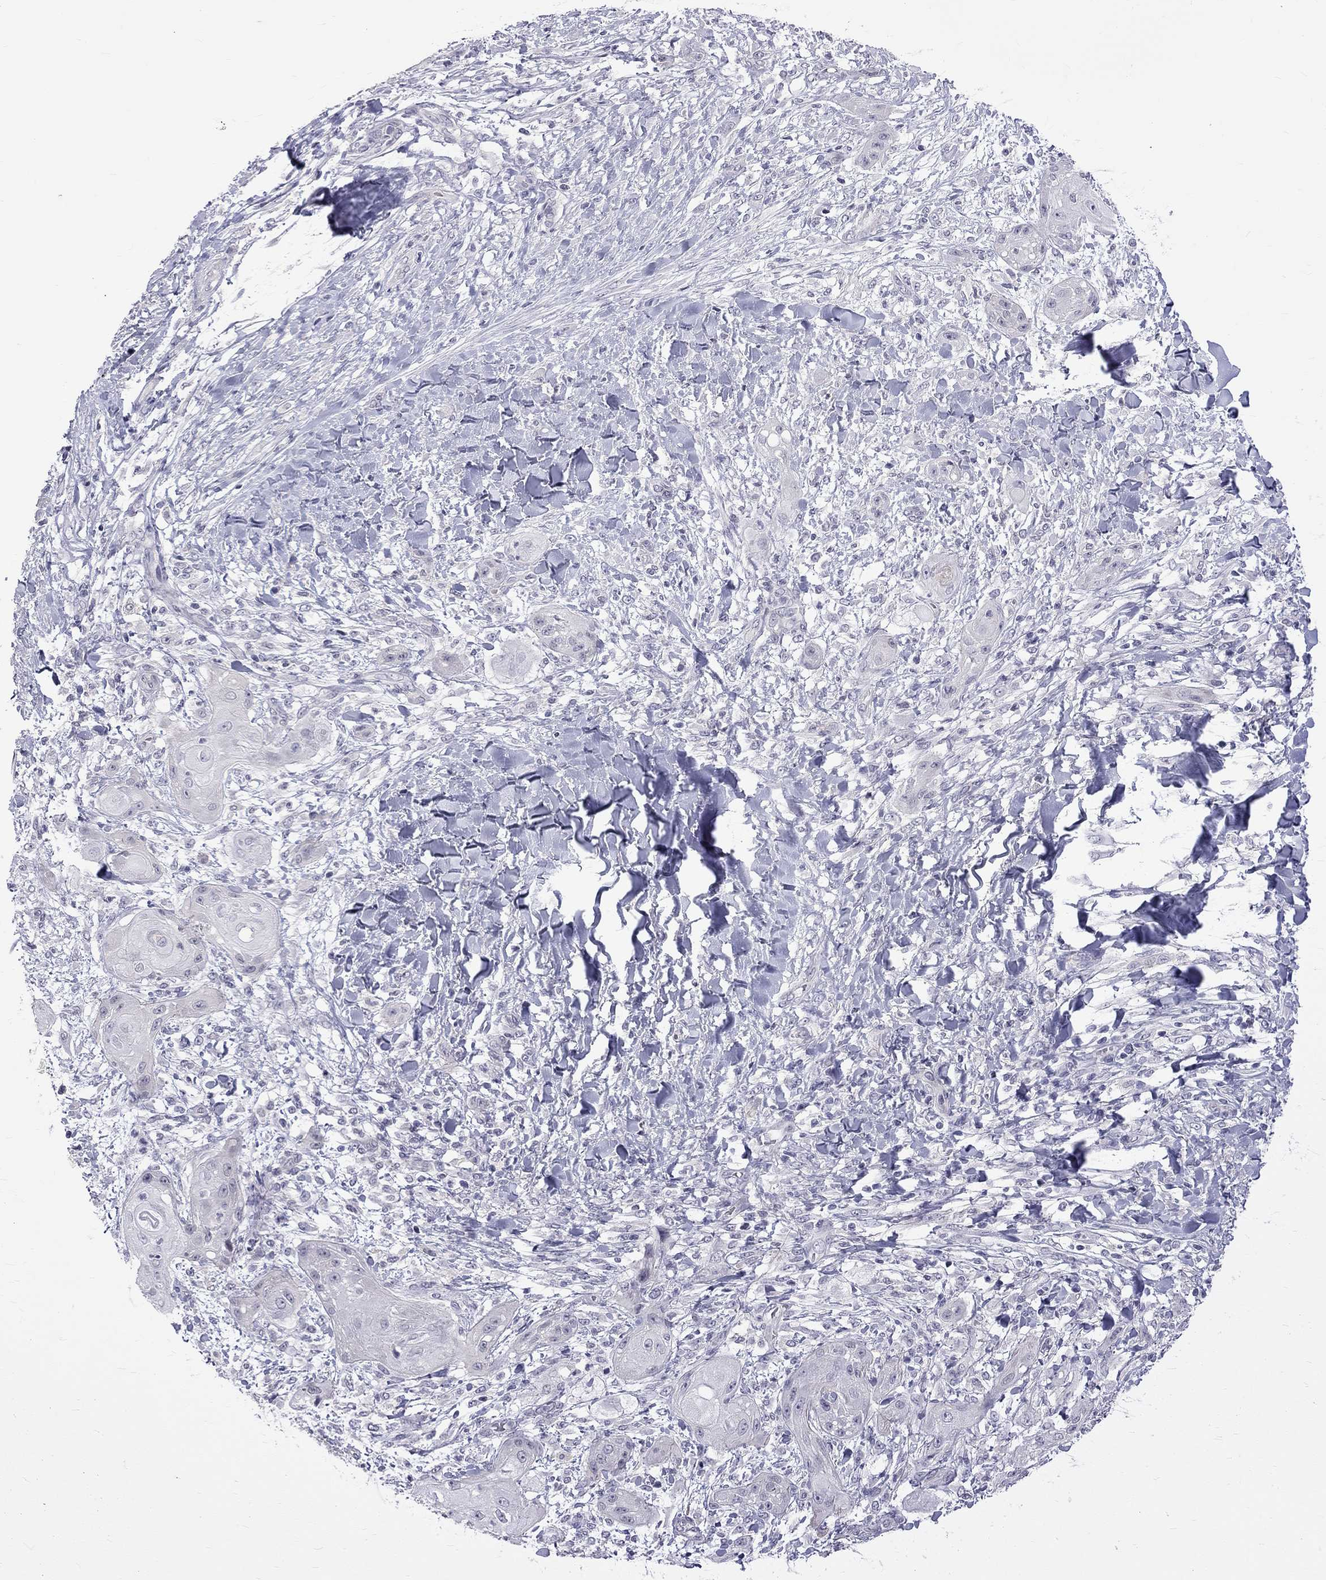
{"staining": {"intensity": "negative", "quantity": "none", "location": "none"}, "tissue": "skin cancer", "cell_type": "Tumor cells", "image_type": "cancer", "snomed": [{"axis": "morphology", "description": "Squamous cell carcinoma, NOS"}, {"axis": "topography", "description": "Skin"}], "caption": "IHC image of human skin cancer stained for a protein (brown), which demonstrates no expression in tumor cells. The staining is performed using DAB (3,3'-diaminobenzidine) brown chromogen with nuclei counter-stained in using hematoxylin.", "gene": "RTL9", "patient": {"sex": "male", "age": 62}}